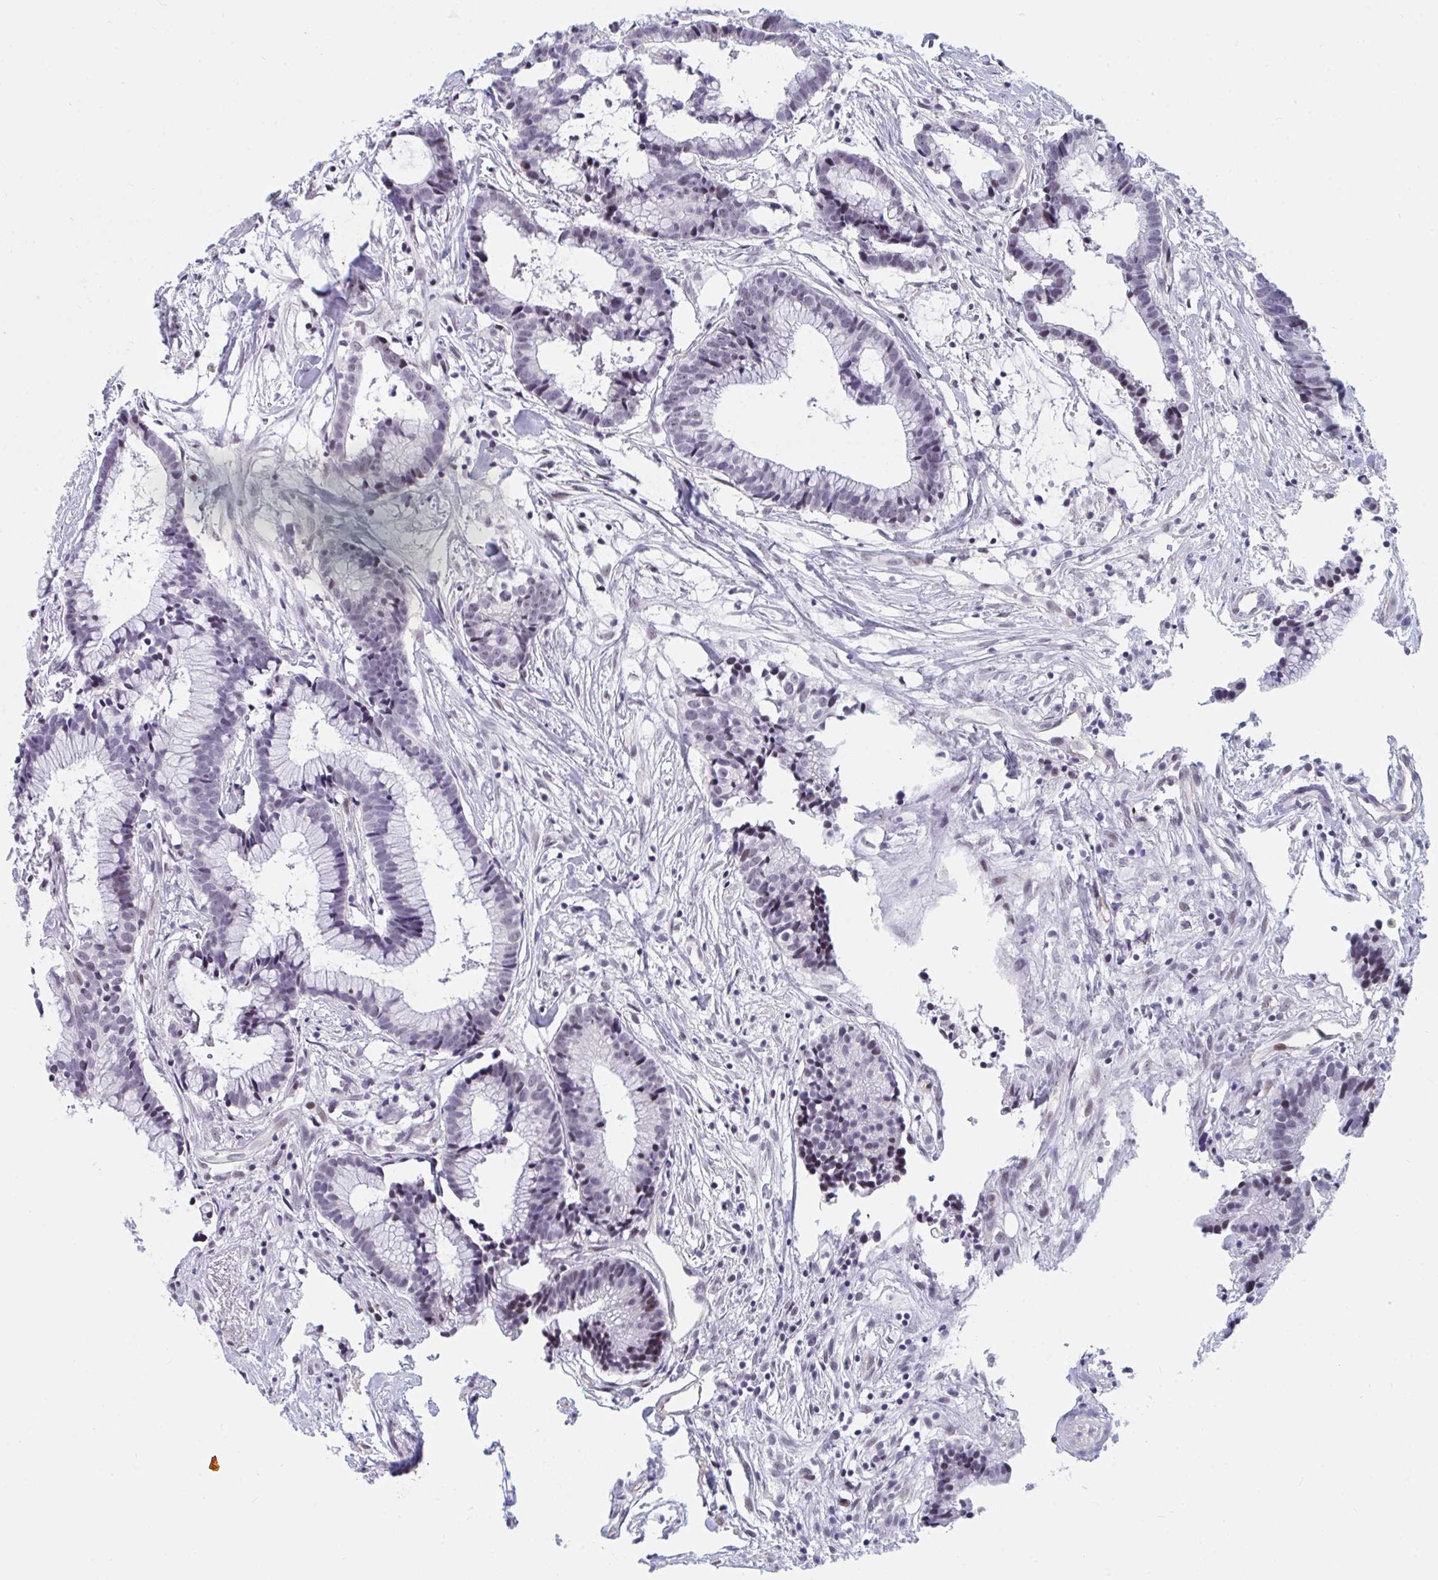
{"staining": {"intensity": "negative", "quantity": "none", "location": "none"}, "tissue": "colorectal cancer", "cell_type": "Tumor cells", "image_type": "cancer", "snomed": [{"axis": "morphology", "description": "Adenocarcinoma, NOS"}, {"axis": "topography", "description": "Colon"}], "caption": "DAB (3,3'-diaminobenzidine) immunohistochemical staining of human colorectal cancer displays no significant staining in tumor cells.", "gene": "DSCAML1", "patient": {"sex": "female", "age": 78}}